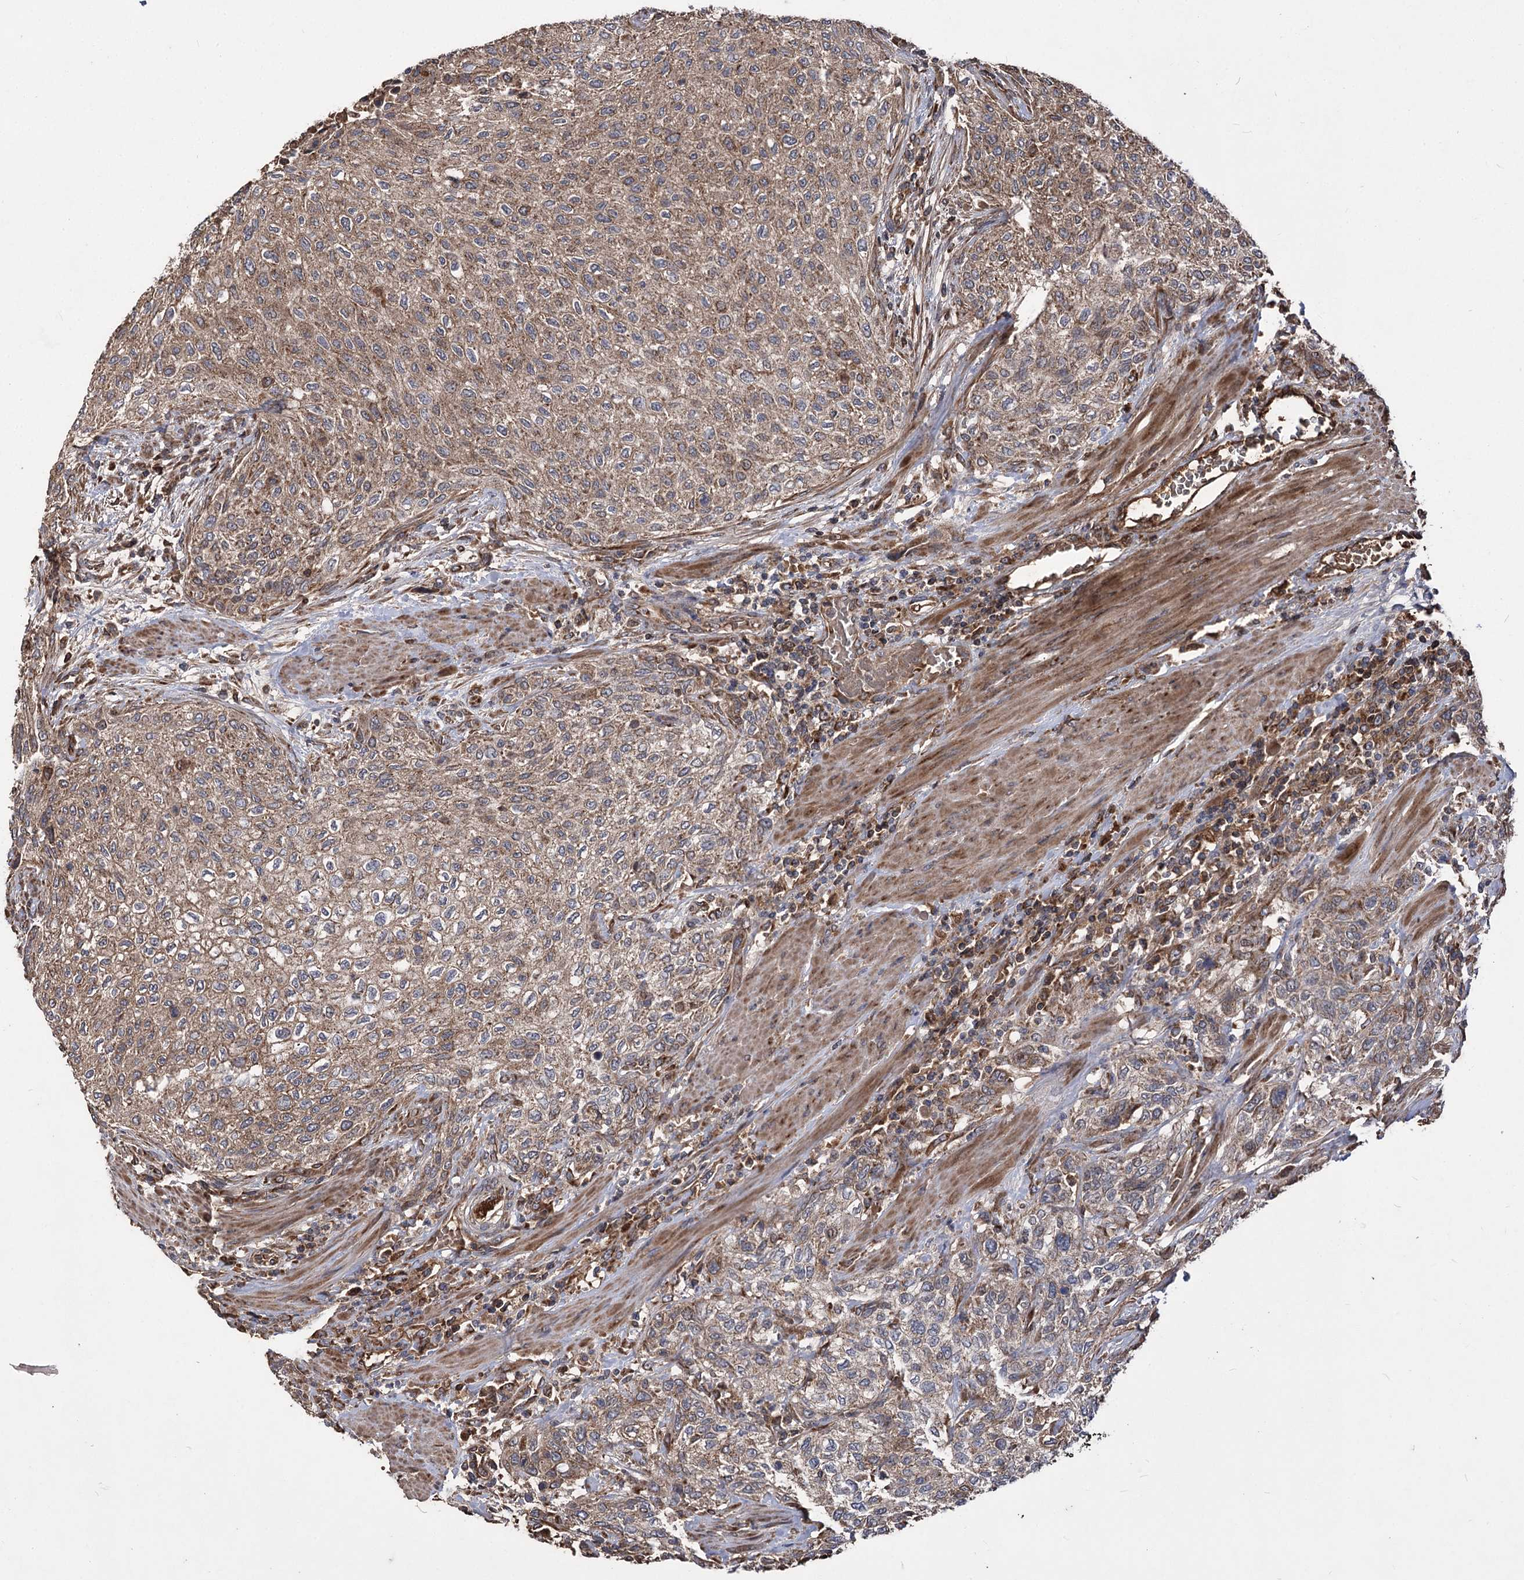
{"staining": {"intensity": "moderate", "quantity": ">75%", "location": "cytoplasmic/membranous"}, "tissue": "urothelial cancer", "cell_type": "Tumor cells", "image_type": "cancer", "snomed": [{"axis": "morphology", "description": "Urothelial carcinoma, High grade"}, {"axis": "topography", "description": "Urinary bladder"}], "caption": "Urothelial cancer stained with a brown dye shows moderate cytoplasmic/membranous positive expression in about >75% of tumor cells.", "gene": "RASSF3", "patient": {"sex": "male", "age": 35}}